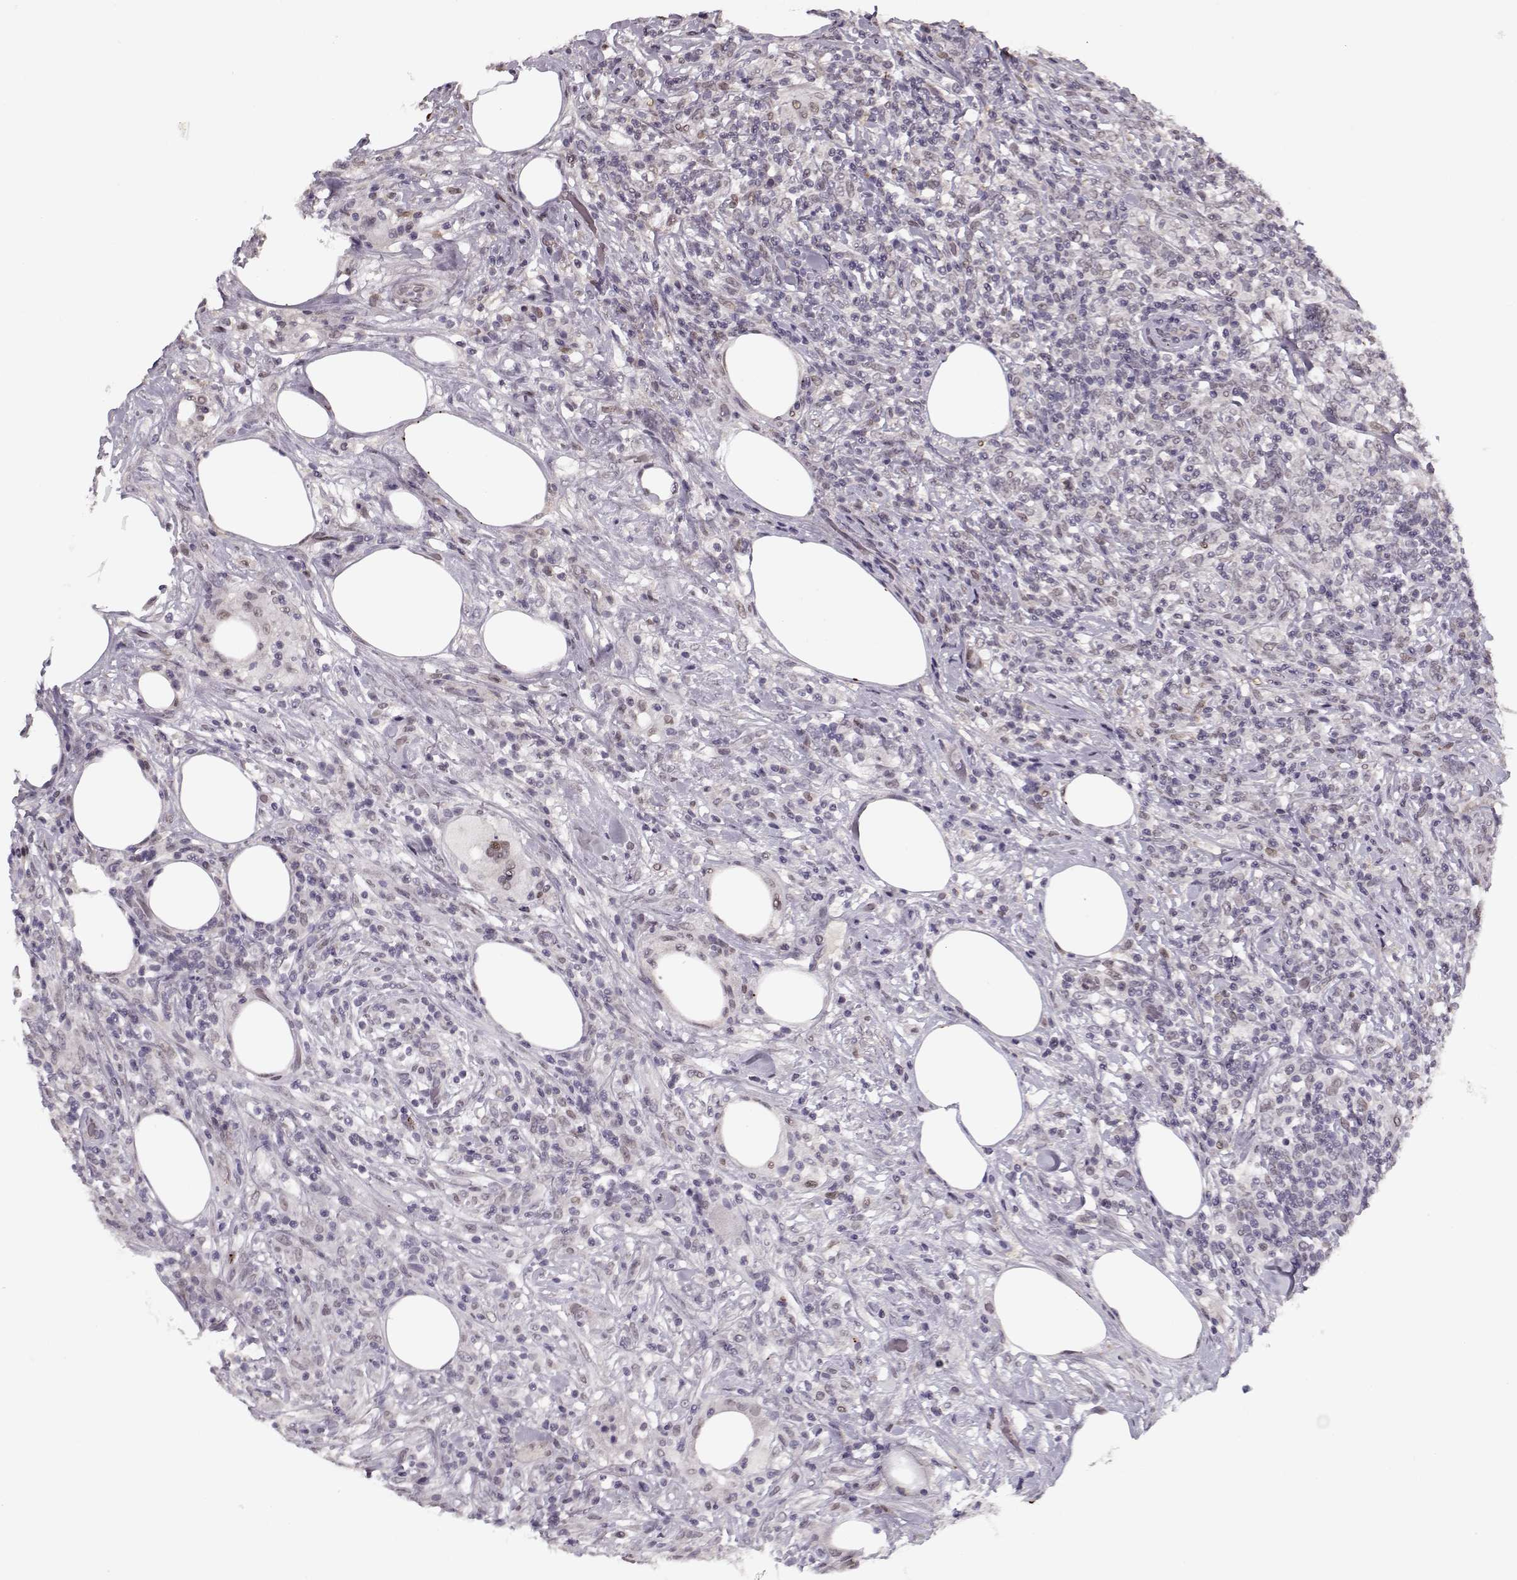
{"staining": {"intensity": "weak", "quantity": "<25%", "location": "nuclear"}, "tissue": "lymphoma", "cell_type": "Tumor cells", "image_type": "cancer", "snomed": [{"axis": "morphology", "description": "Malignant lymphoma, non-Hodgkin's type, High grade"}, {"axis": "topography", "description": "Lymph node"}], "caption": "Lymphoma was stained to show a protein in brown. There is no significant expression in tumor cells. Nuclei are stained in blue.", "gene": "DNAI3", "patient": {"sex": "female", "age": 84}}